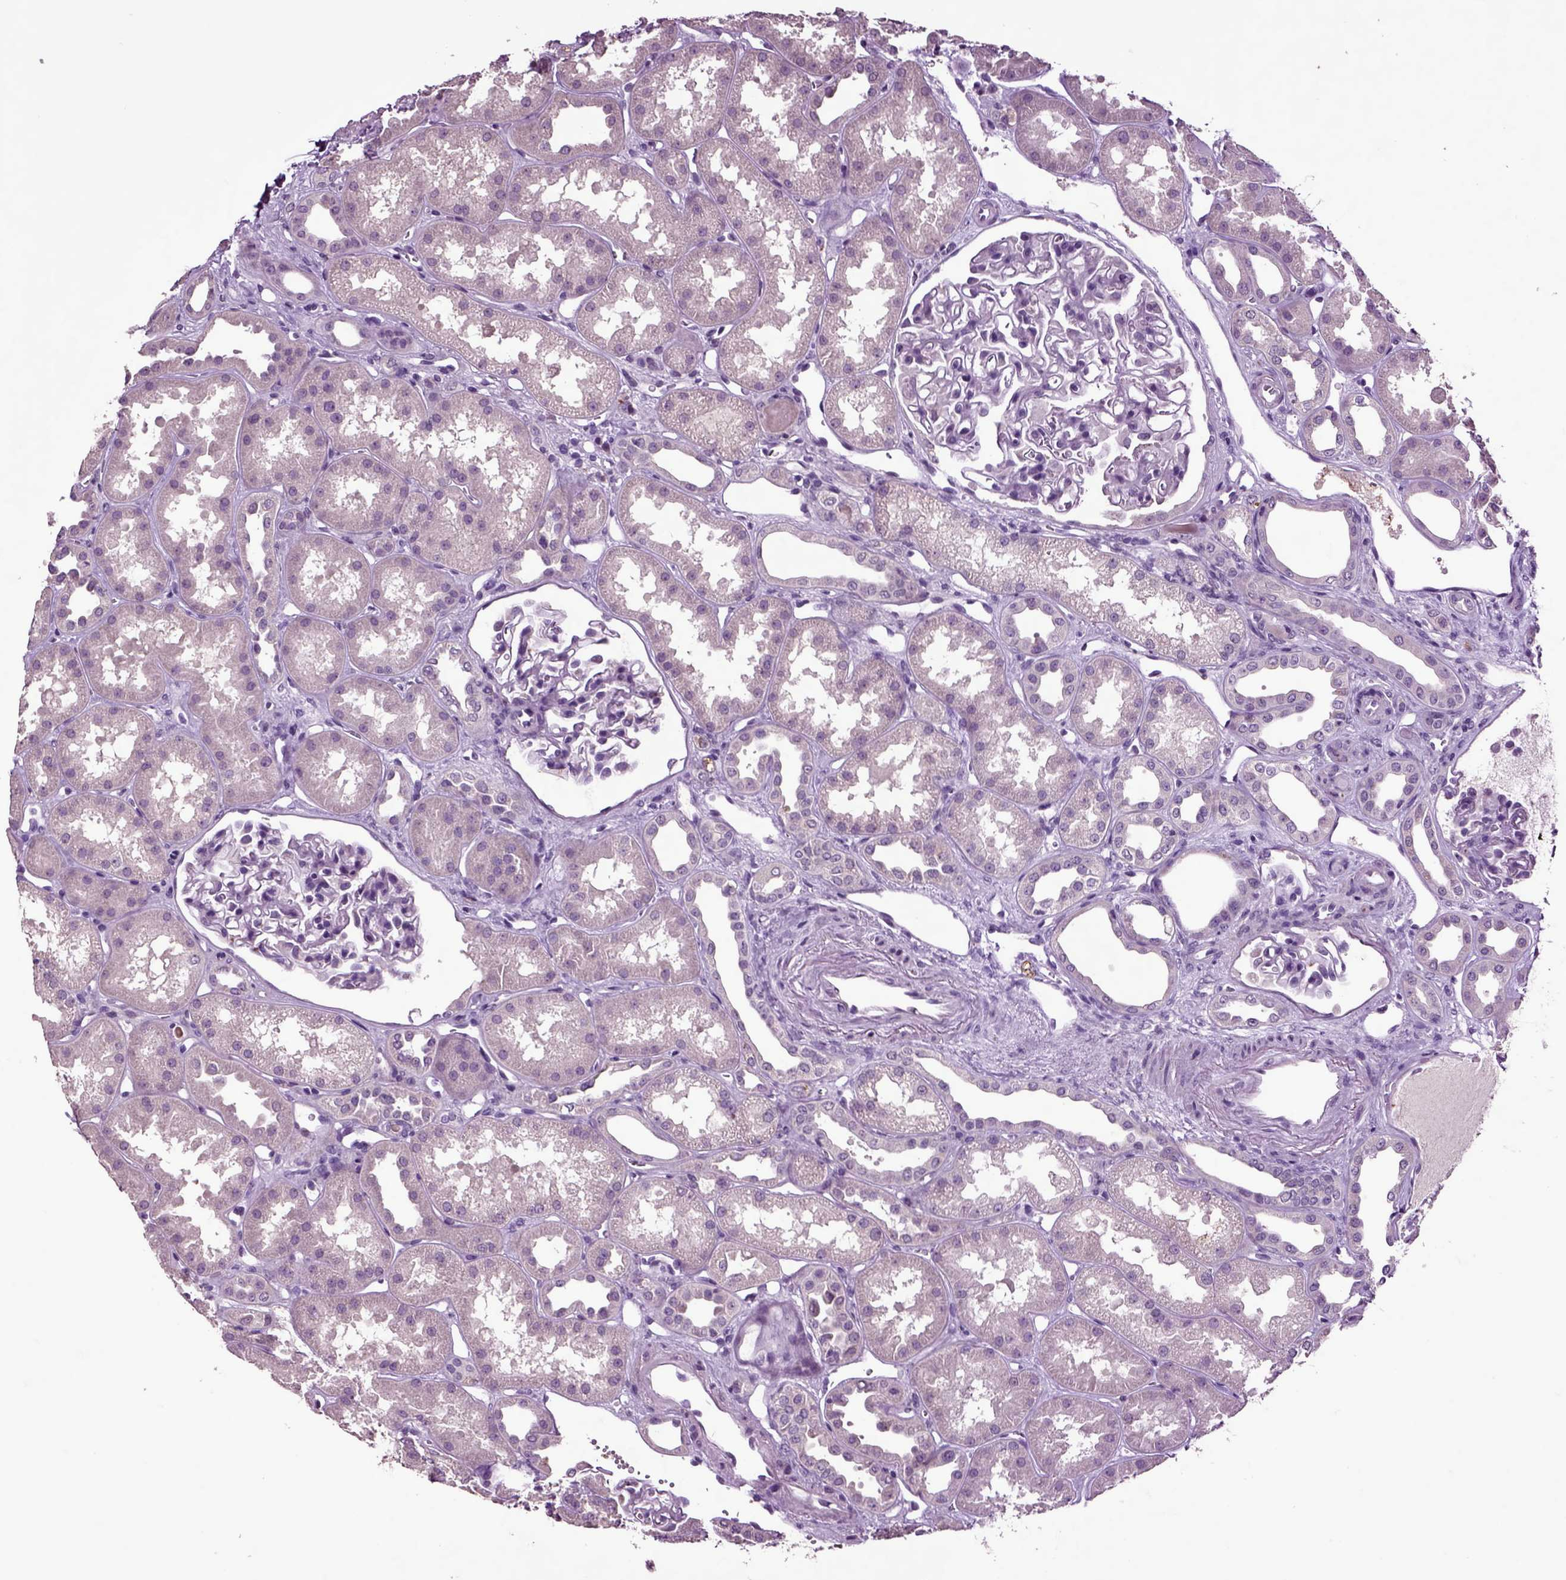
{"staining": {"intensity": "negative", "quantity": "none", "location": "none"}, "tissue": "kidney", "cell_type": "Cells in glomeruli", "image_type": "normal", "snomed": [{"axis": "morphology", "description": "Normal tissue, NOS"}, {"axis": "topography", "description": "Kidney"}], "caption": "This is an IHC image of unremarkable human kidney. There is no staining in cells in glomeruli.", "gene": "CRHR1", "patient": {"sex": "male", "age": 61}}